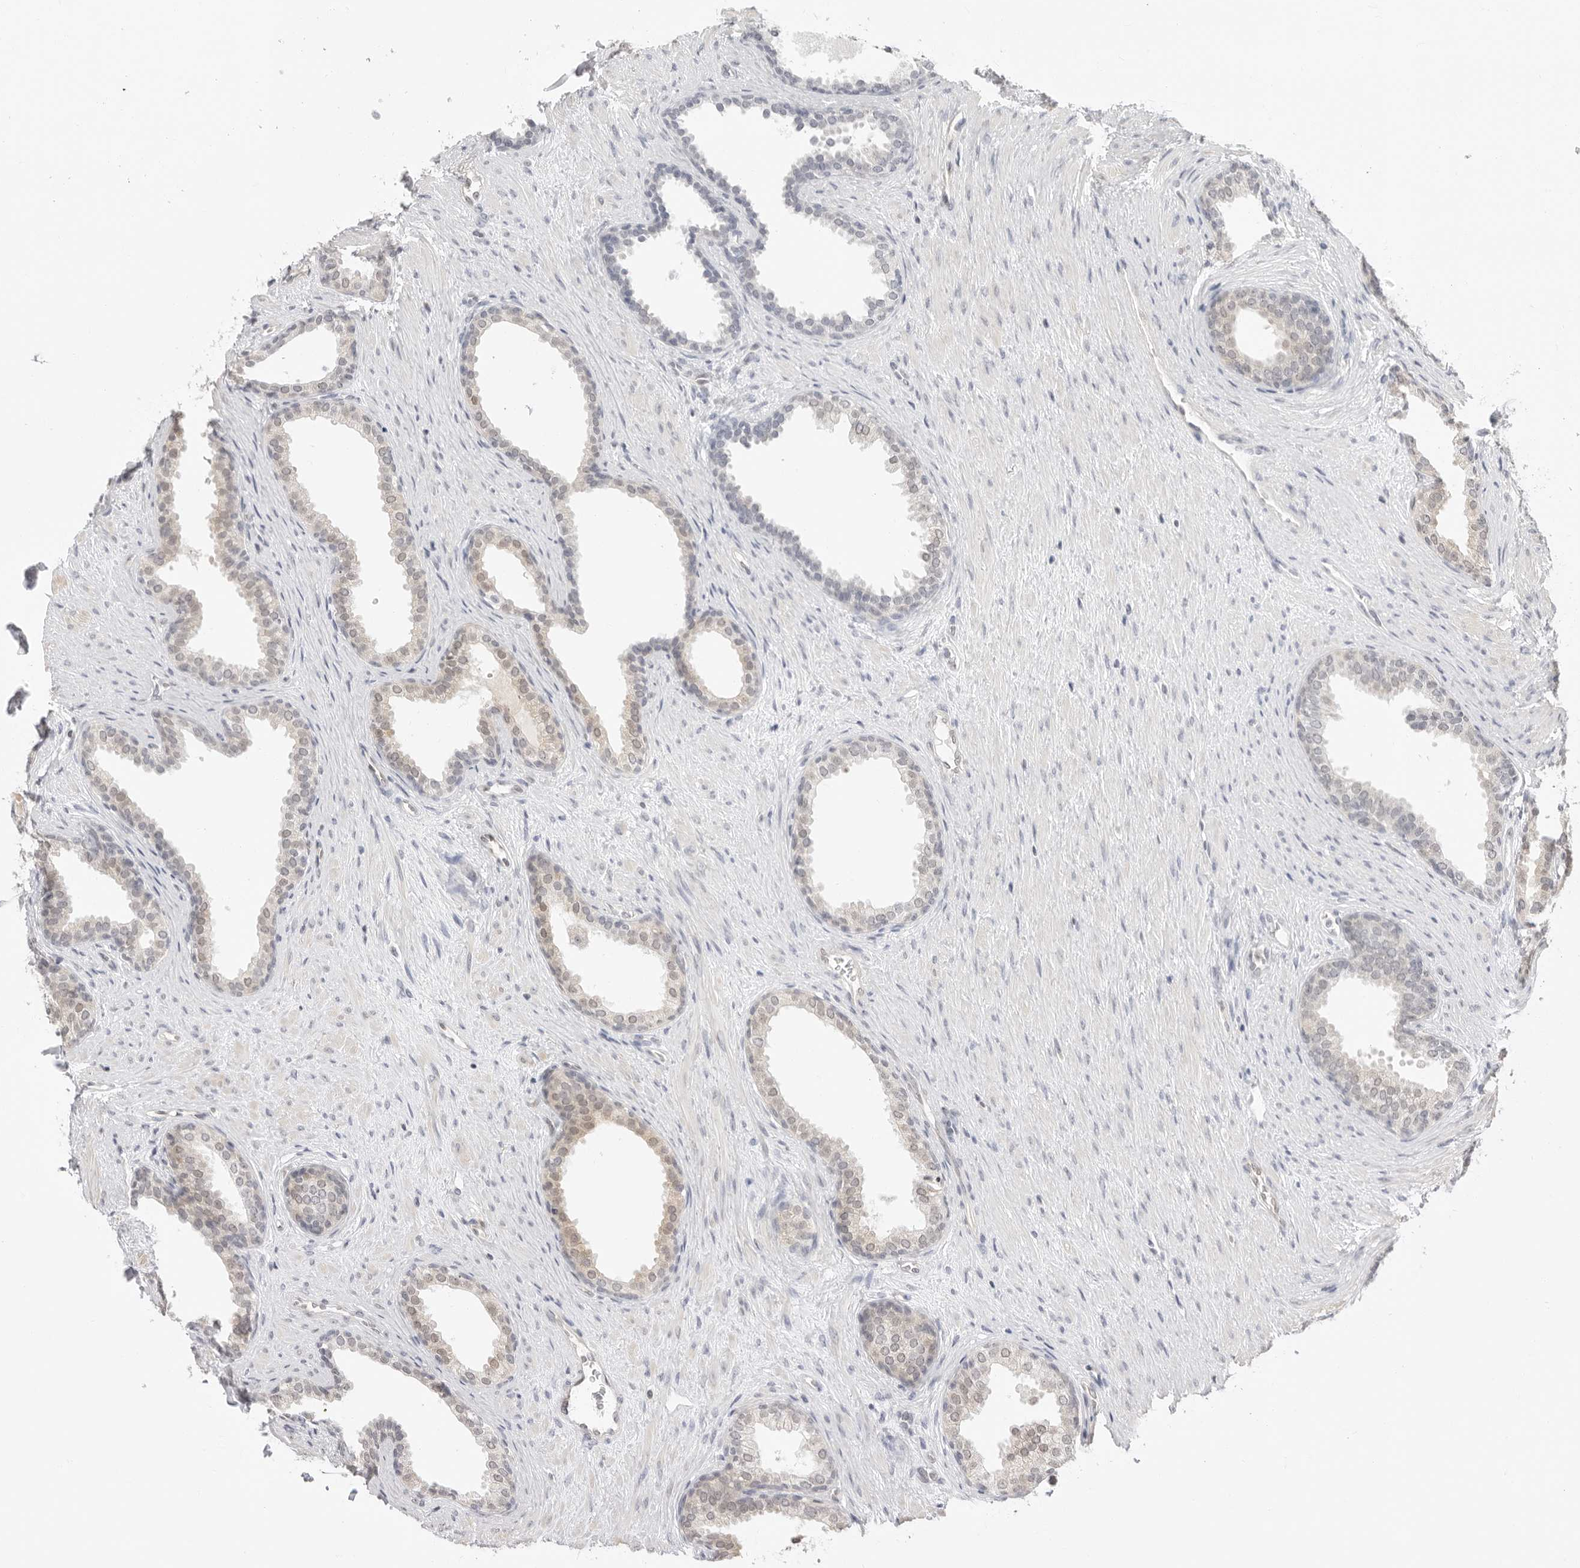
{"staining": {"intensity": "weak", "quantity": "25%-75%", "location": "cytoplasmic/membranous,nuclear"}, "tissue": "prostate", "cell_type": "Glandular cells", "image_type": "normal", "snomed": [{"axis": "morphology", "description": "Normal tissue, NOS"}, {"axis": "topography", "description": "Prostate"}], "caption": "This histopathology image reveals IHC staining of normal prostate, with low weak cytoplasmic/membranous,nuclear expression in approximately 25%-75% of glandular cells.", "gene": "FDPS", "patient": {"sex": "male", "age": 76}}